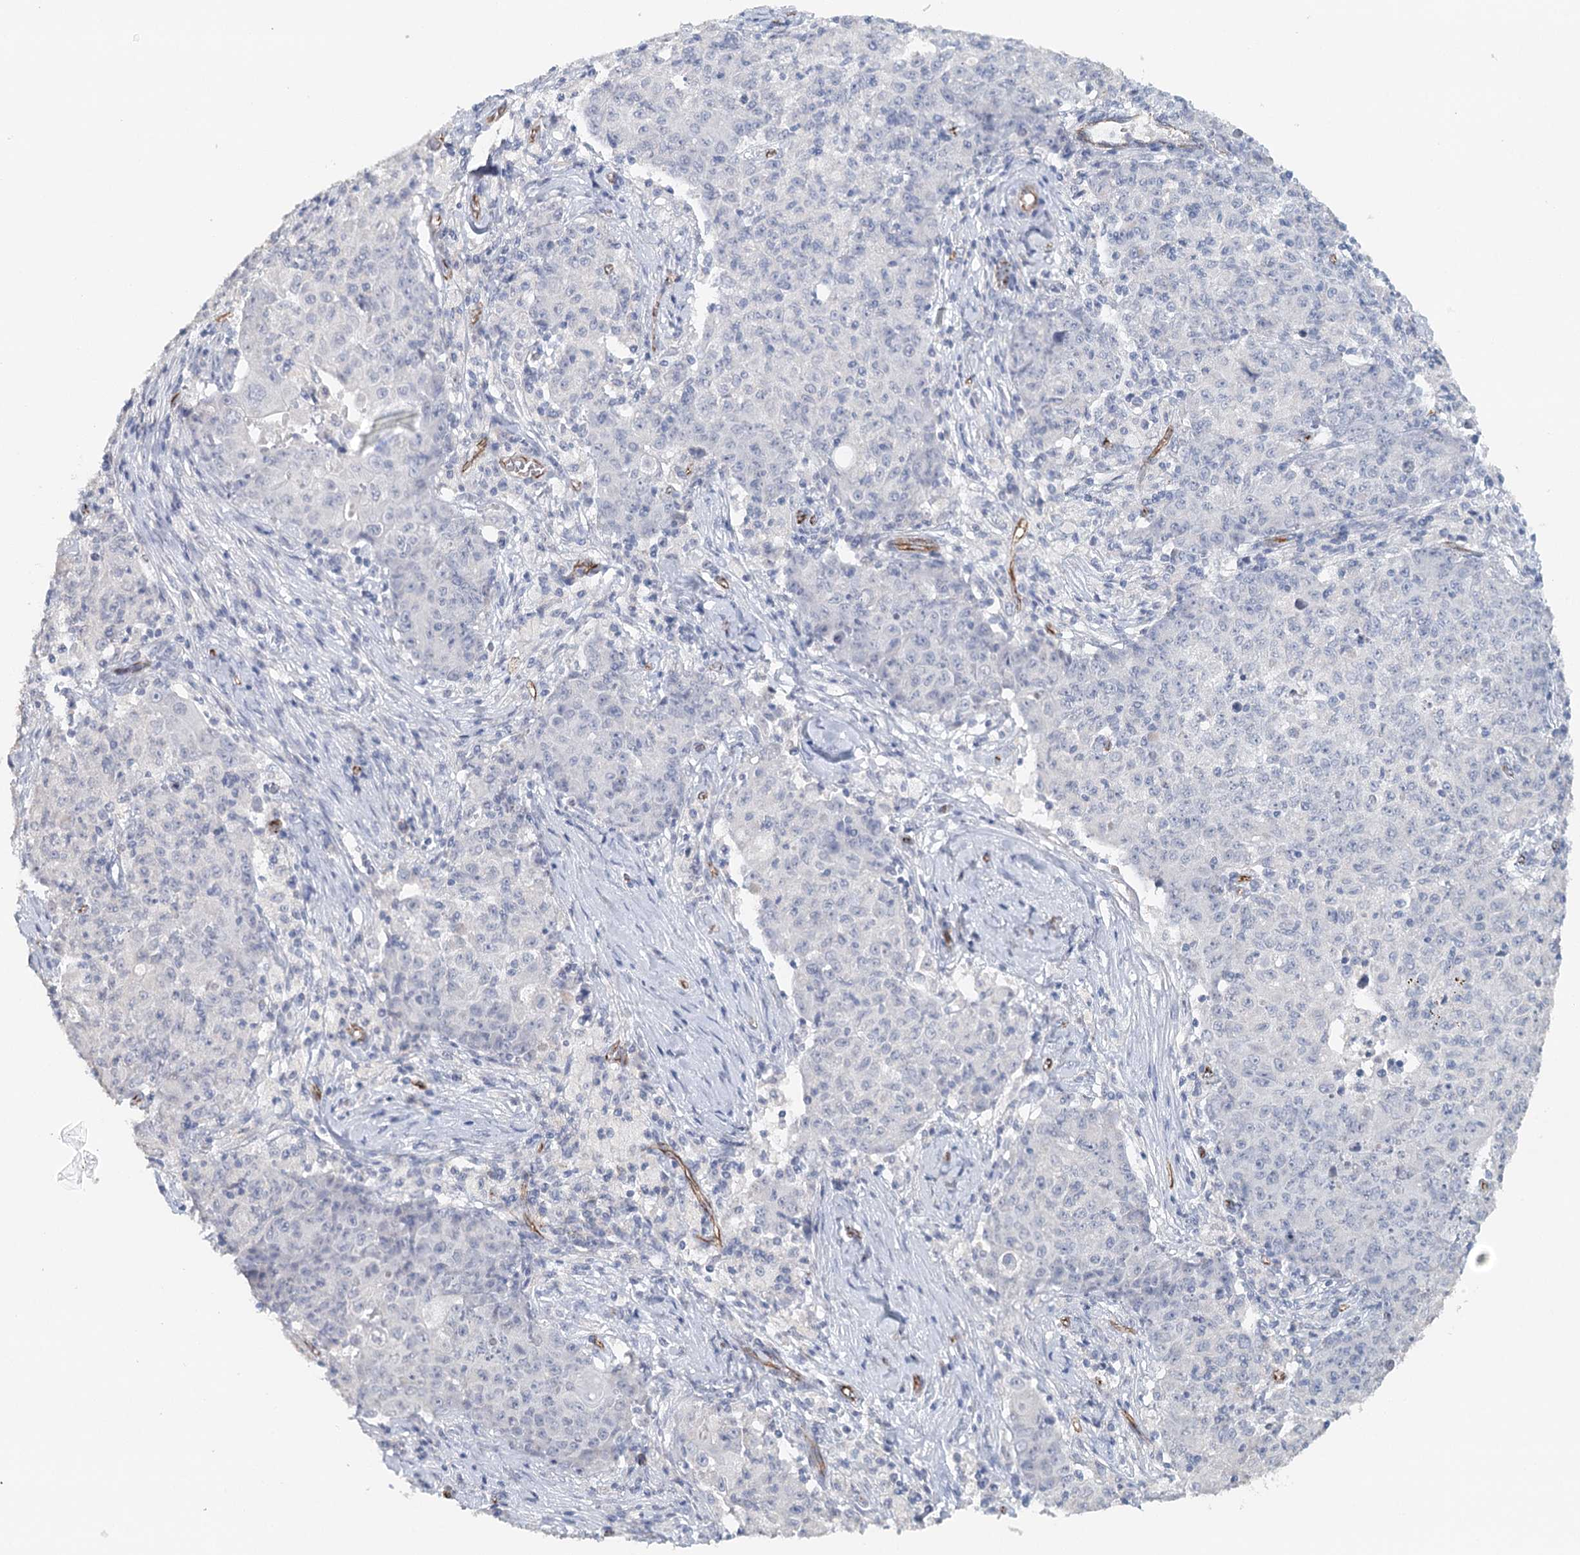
{"staining": {"intensity": "negative", "quantity": "none", "location": "none"}, "tissue": "ovarian cancer", "cell_type": "Tumor cells", "image_type": "cancer", "snomed": [{"axis": "morphology", "description": "Carcinoma, endometroid"}, {"axis": "topography", "description": "Ovary"}], "caption": "The histopathology image reveals no staining of tumor cells in ovarian cancer.", "gene": "SYNPO", "patient": {"sex": "female", "age": 42}}